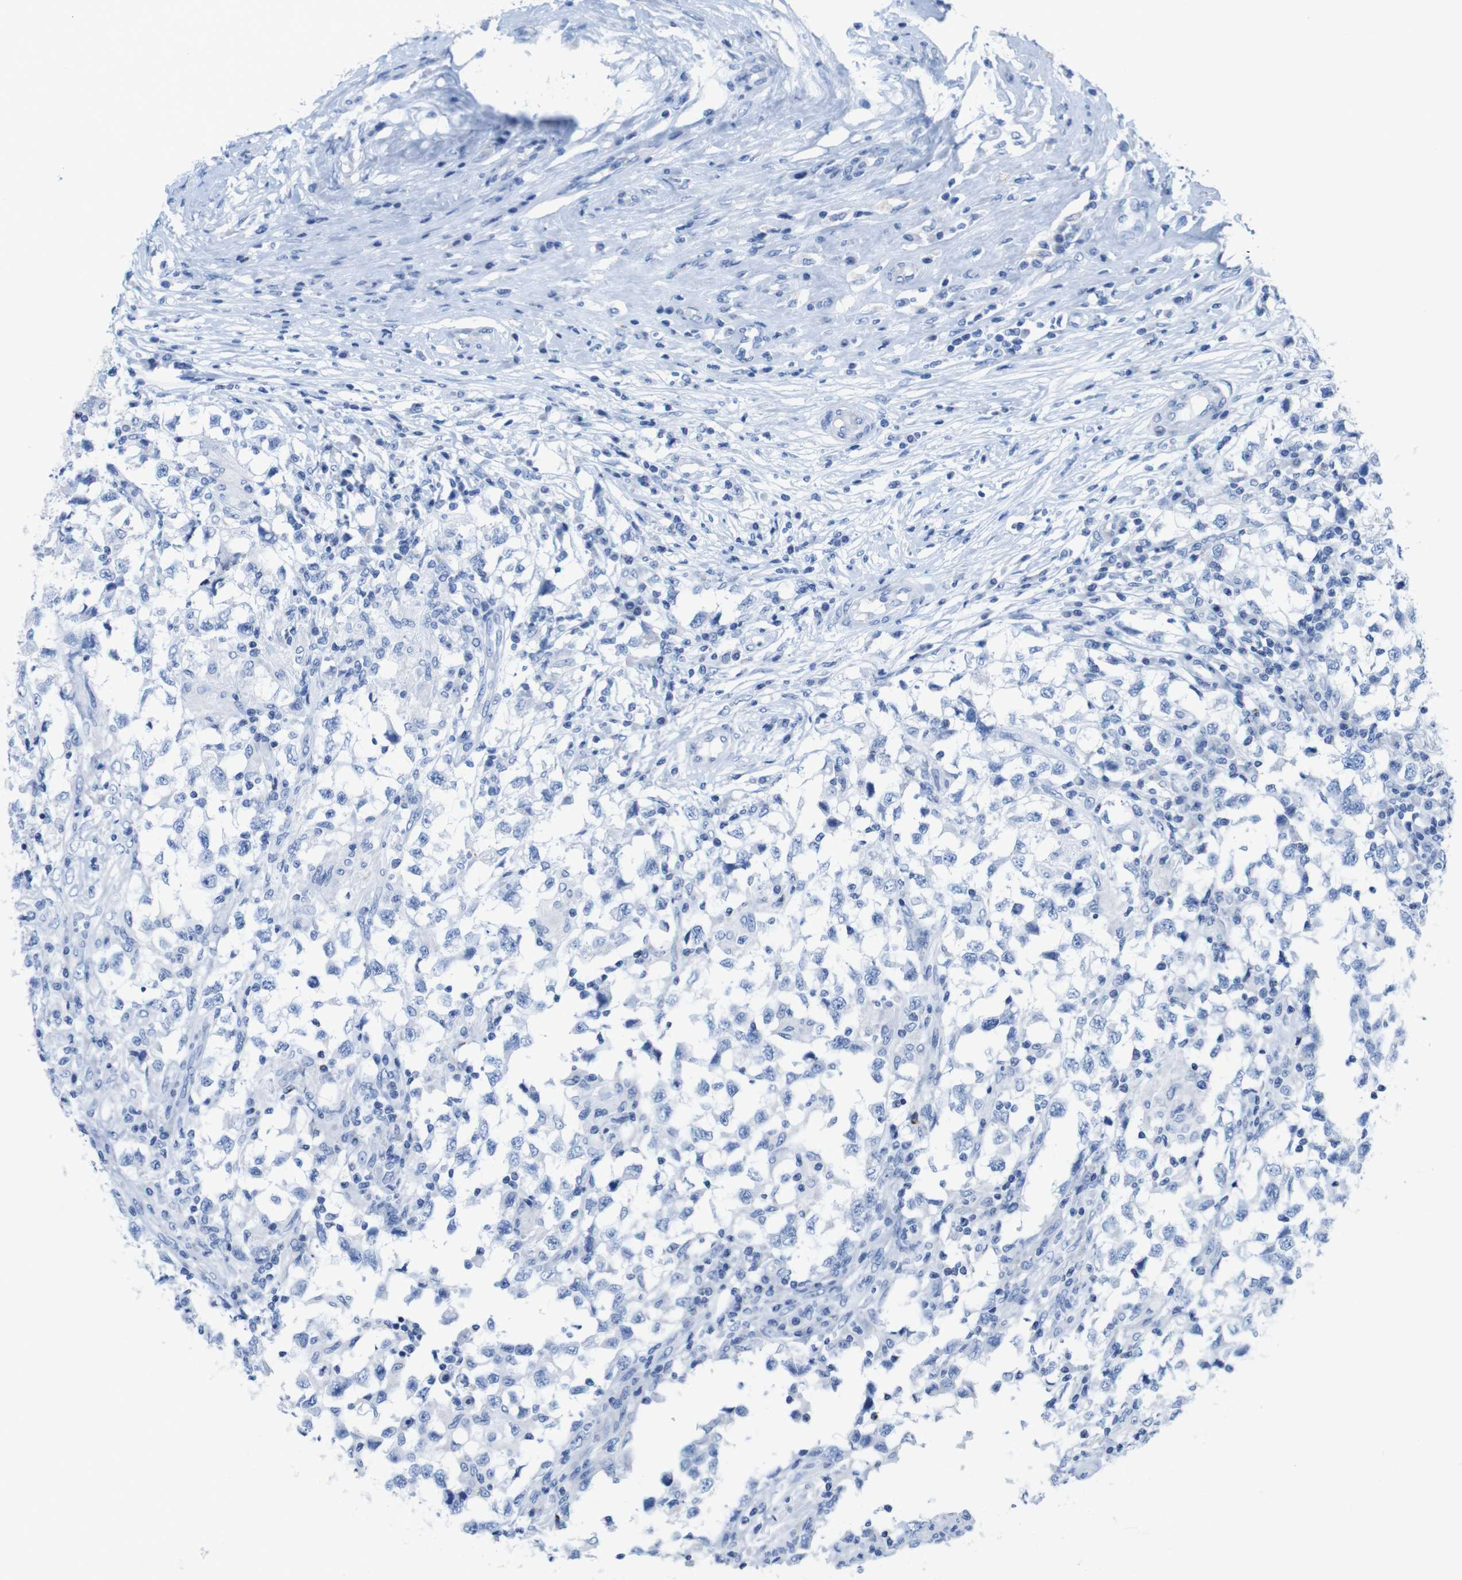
{"staining": {"intensity": "negative", "quantity": "none", "location": "none"}, "tissue": "testis cancer", "cell_type": "Tumor cells", "image_type": "cancer", "snomed": [{"axis": "morphology", "description": "Carcinoma, Embryonal, NOS"}, {"axis": "topography", "description": "Testis"}], "caption": "Embryonal carcinoma (testis) was stained to show a protein in brown. There is no significant positivity in tumor cells.", "gene": "LAG3", "patient": {"sex": "male", "age": 21}}